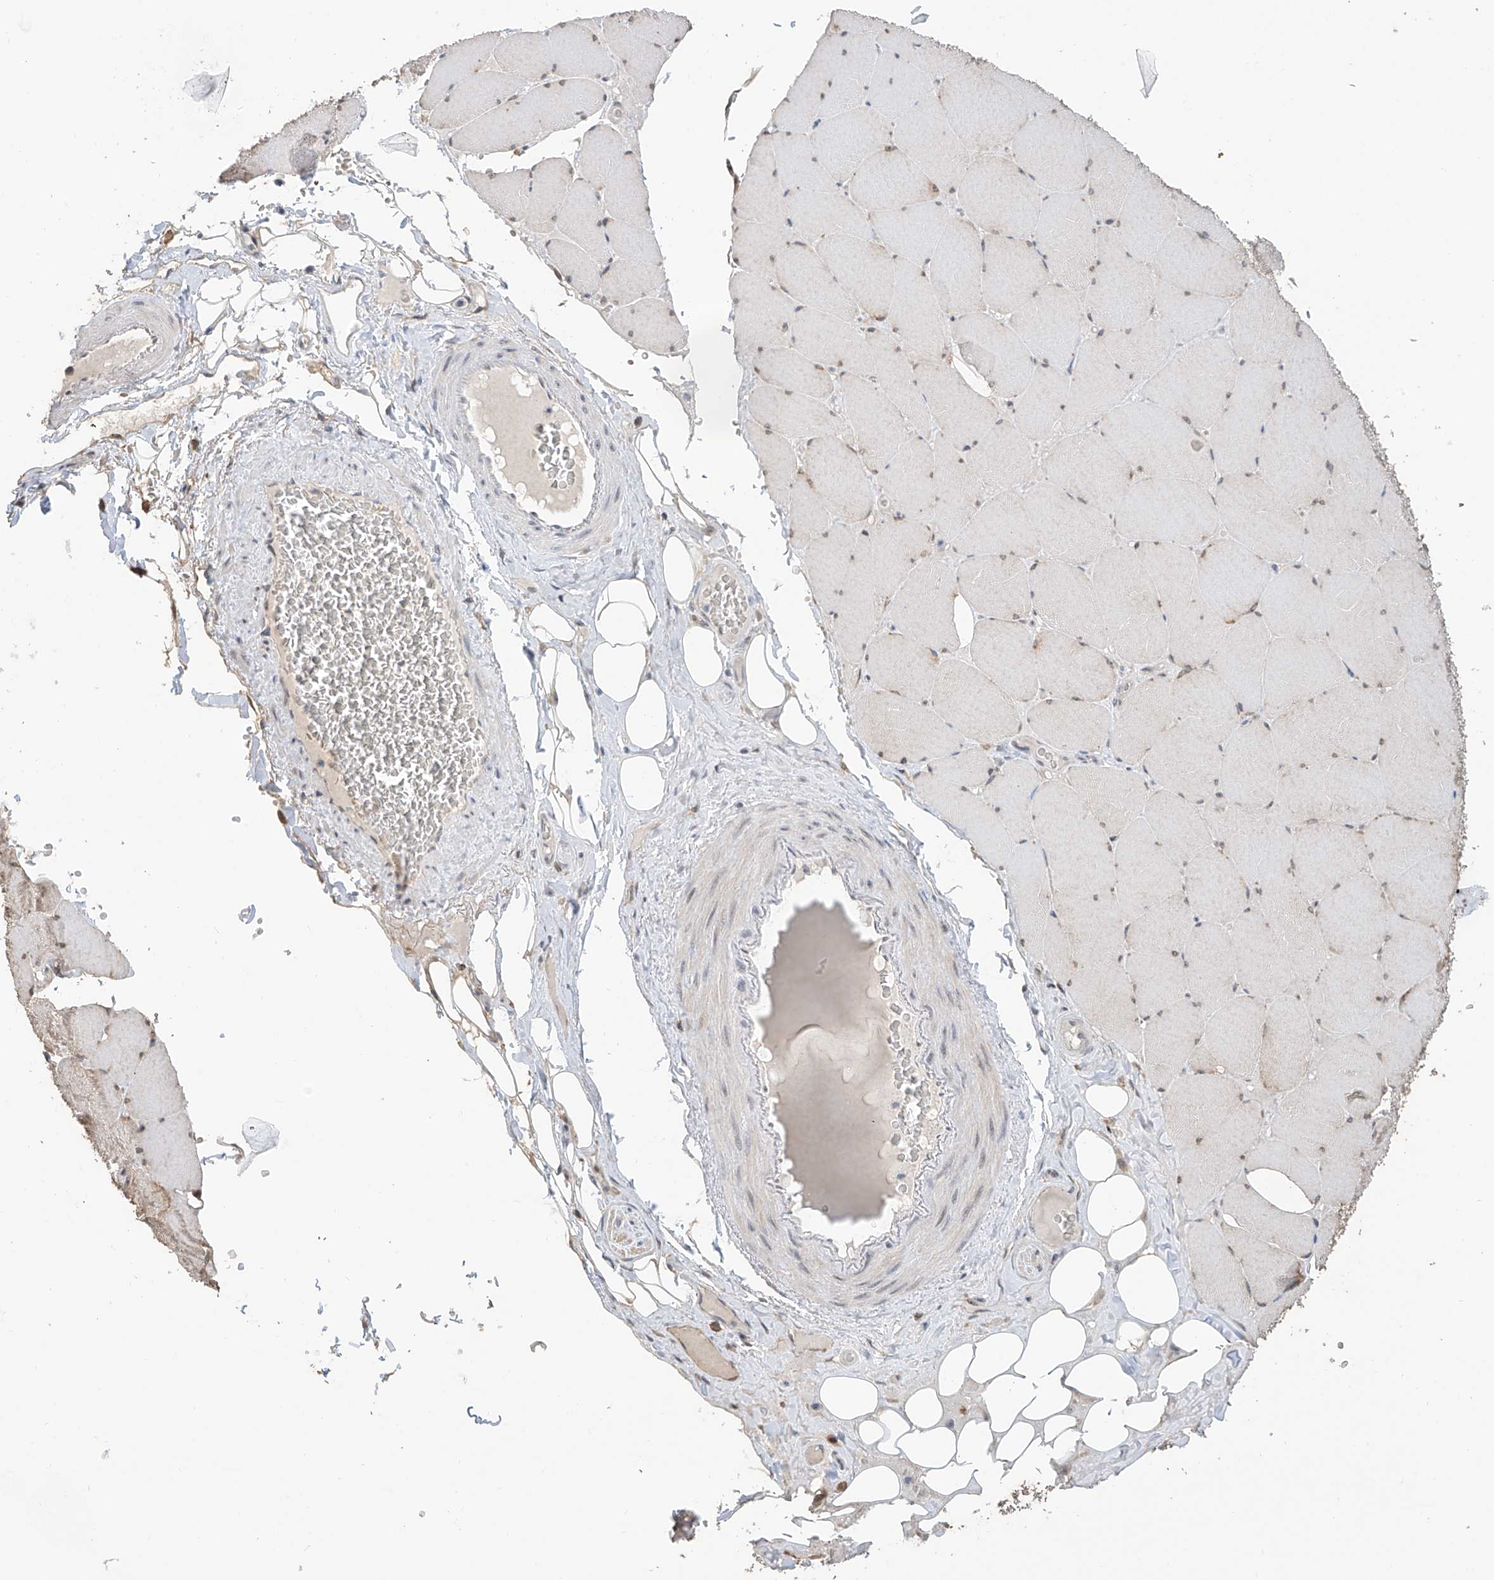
{"staining": {"intensity": "weak", "quantity": "25%-75%", "location": "cytoplasmic/membranous"}, "tissue": "skeletal muscle", "cell_type": "Myocytes", "image_type": "normal", "snomed": [{"axis": "morphology", "description": "Normal tissue, NOS"}, {"axis": "topography", "description": "Skeletal muscle"}, {"axis": "topography", "description": "Head-Neck"}], "caption": "Skeletal muscle stained with DAB IHC reveals low levels of weak cytoplasmic/membranous positivity in about 25%-75% of myocytes.", "gene": "C1orf131", "patient": {"sex": "male", "age": 66}}